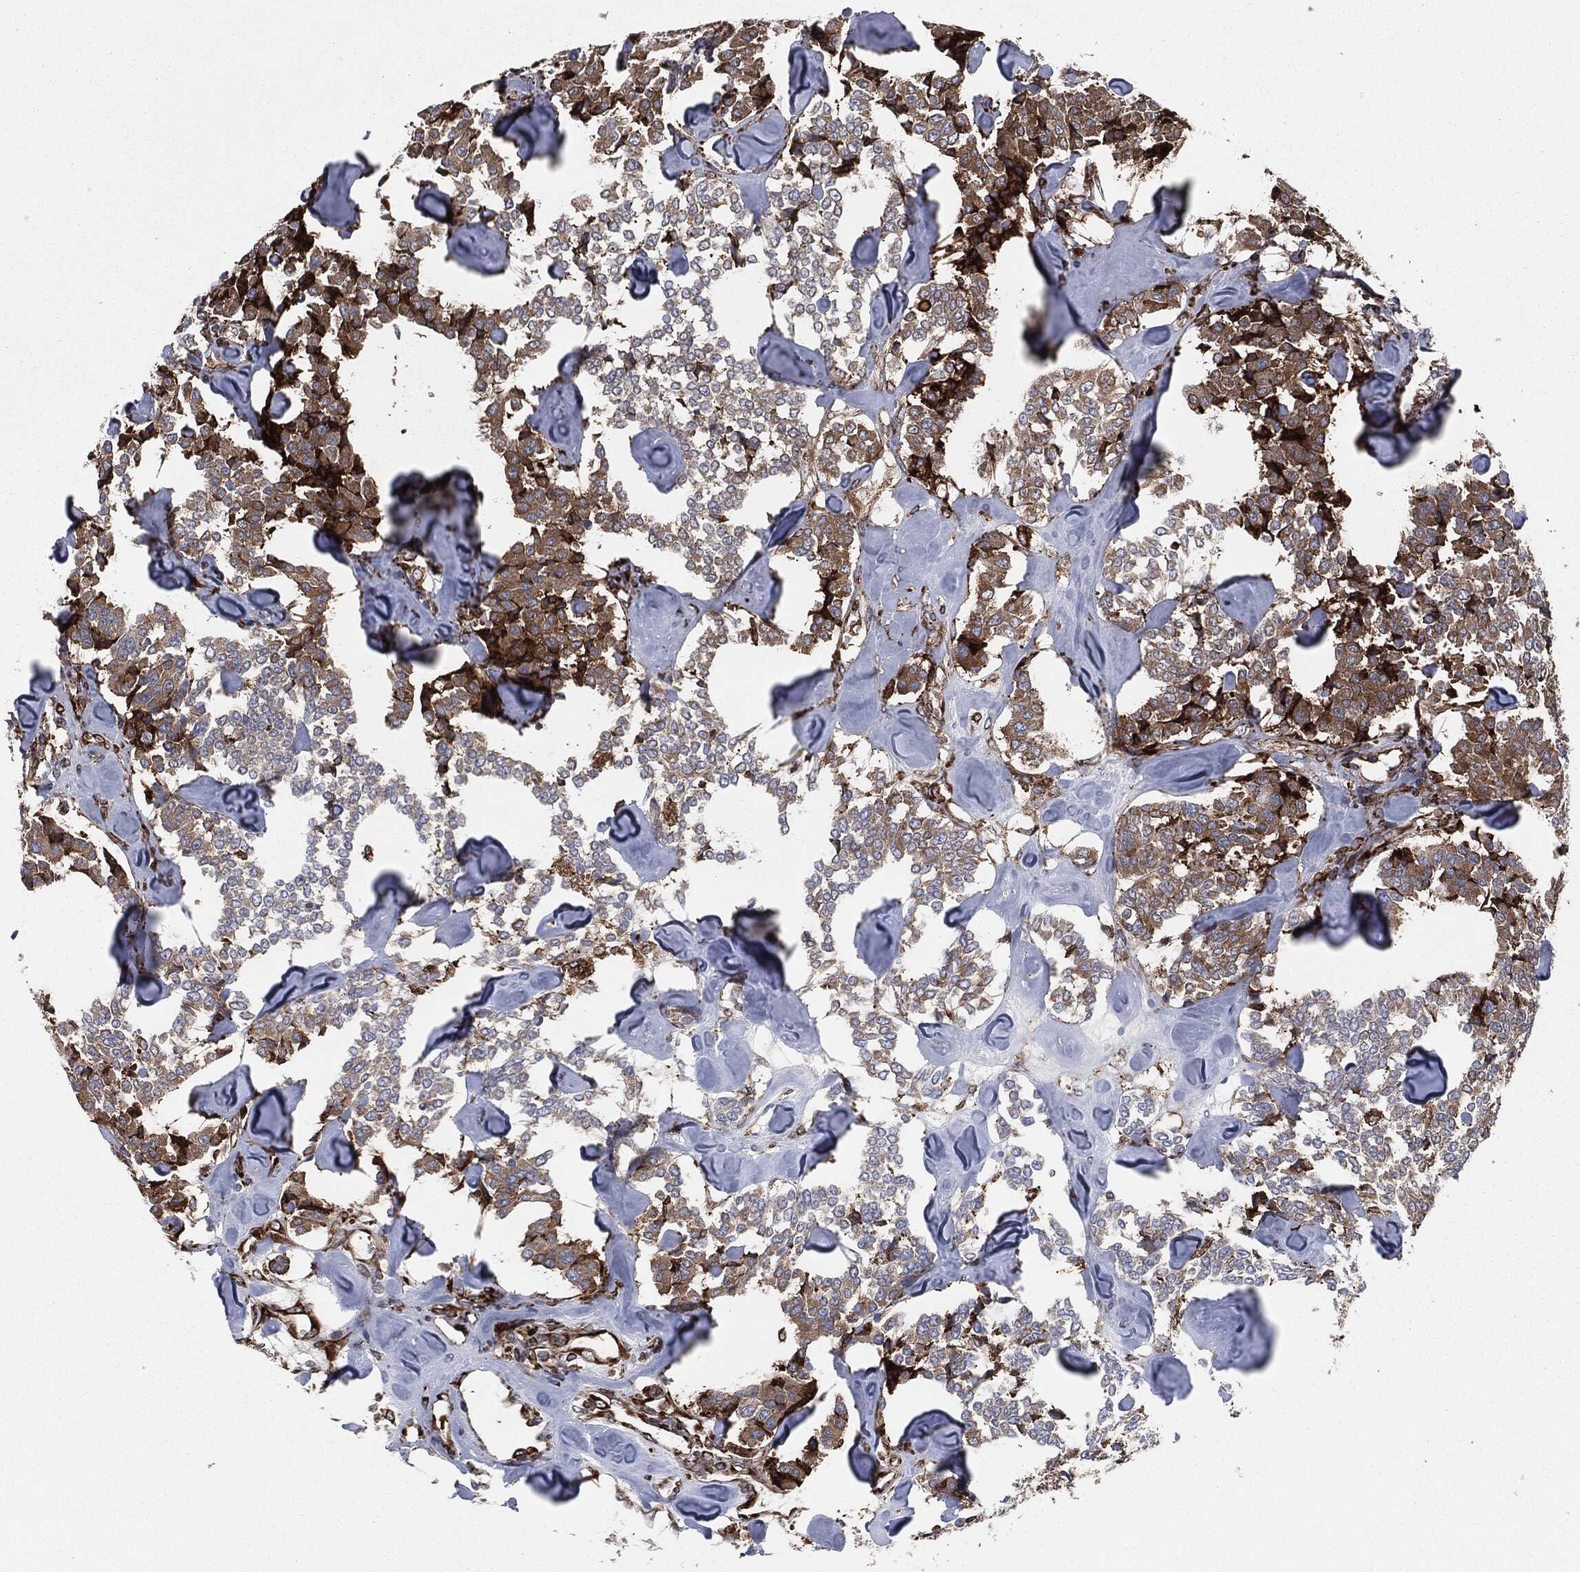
{"staining": {"intensity": "moderate", "quantity": ">75%", "location": "cytoplasmic/membranous"}, "tissue": "carcinoid", "cell_type": "Tumor cells", "image_type": "cancer", "snomed": [{"axis": "morphology", "description": "Carcinoid, malignant, NOS"}, {"axis": "topography", "description": "Pancreas"}], "caption": "Immunohistochemical staining of human carcinoid (malignant) reveals medium levels of moderate cytoplasmic/membranous protein expression in approximately >75% of tumor cells.", "gene": "CALR", "patient": {"sex": "male", "age": 41}}